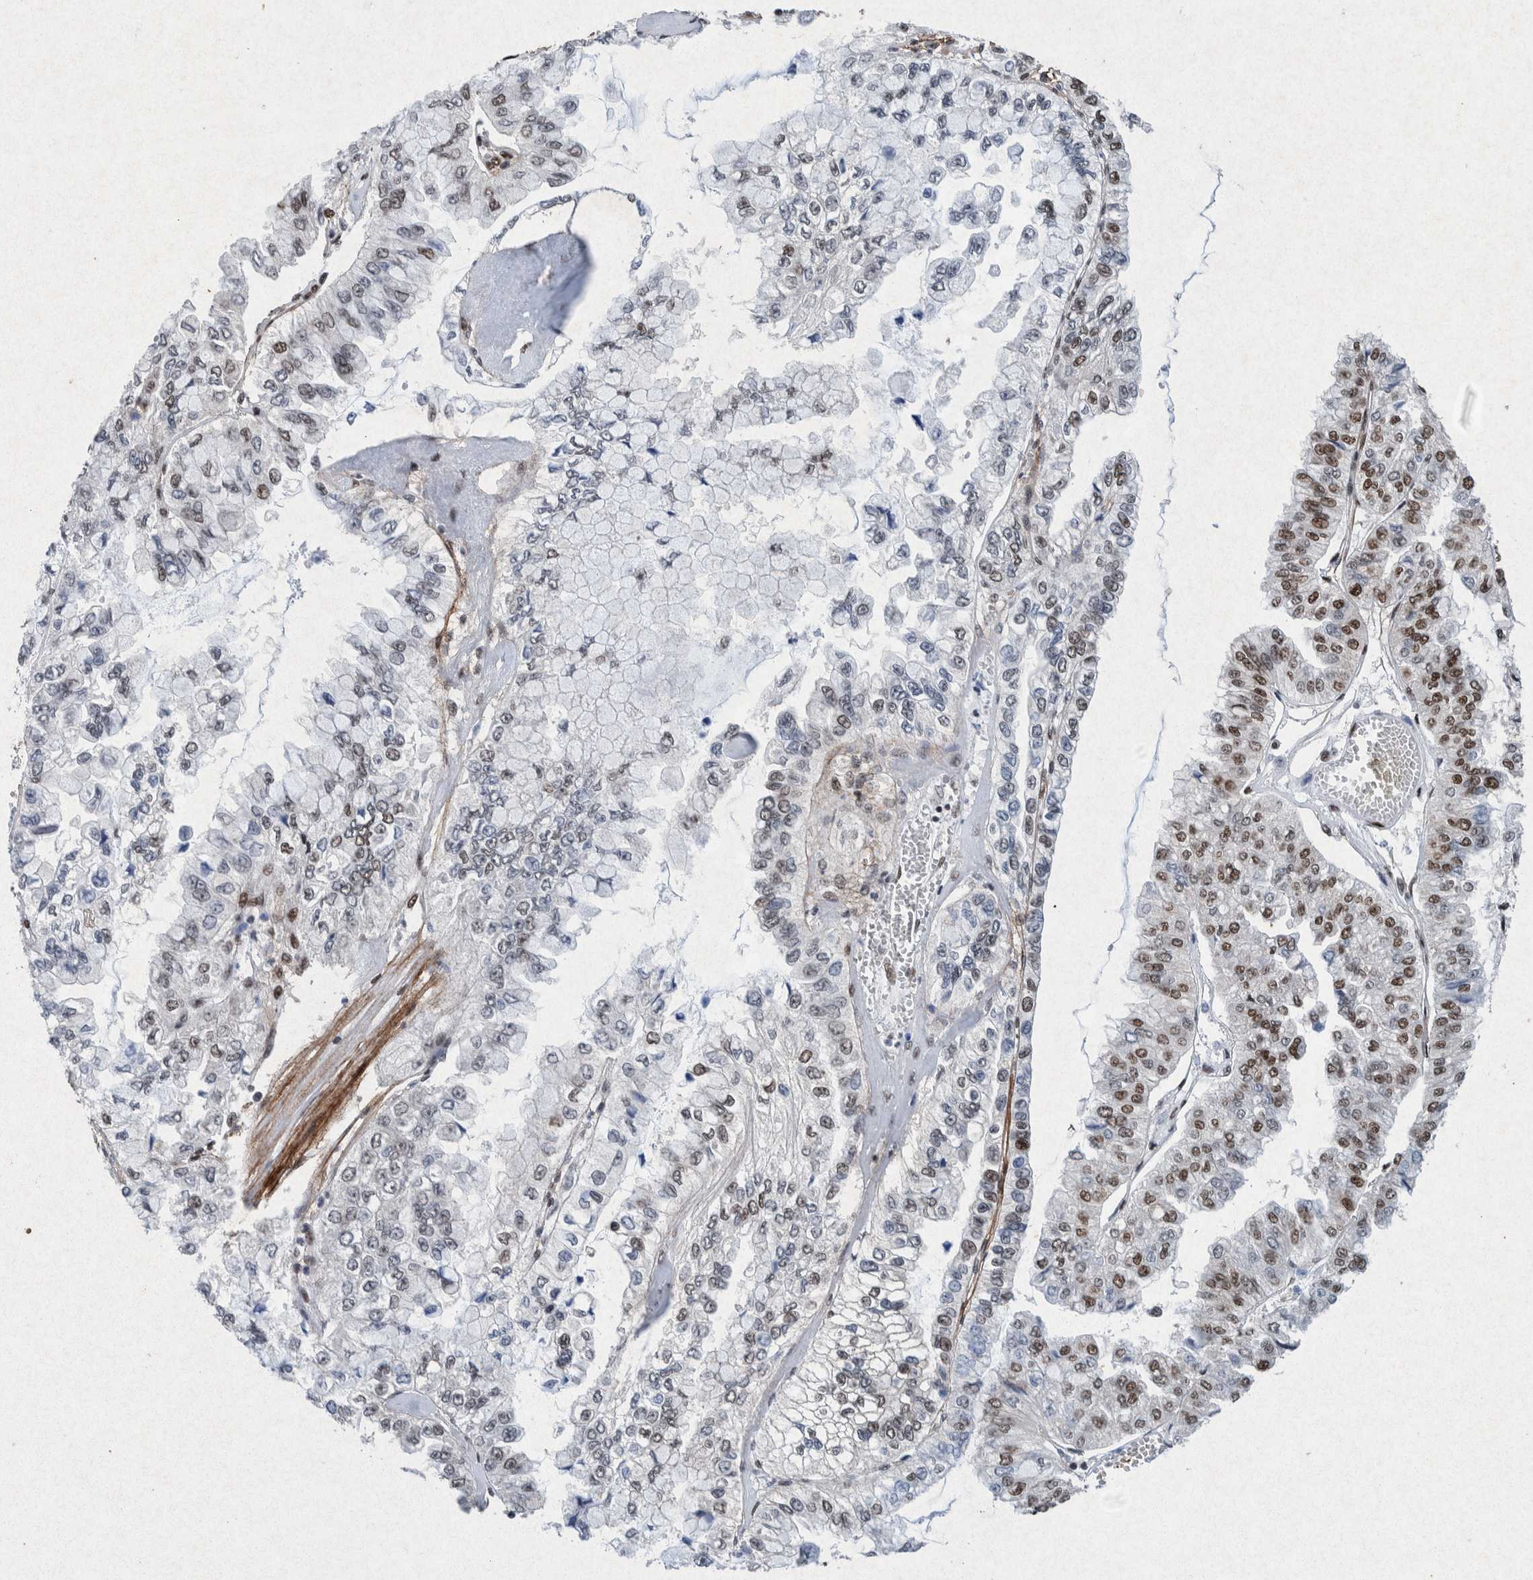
{"staining": {"intensity": "strong", "quantity": "<25%", "location": "nuclear"}, "tissue": "liver cancer", "cell_type": "Tumor cells", "image_type": "cancer", "snomed": [{"axis": "morphology", "description": "Cholangiocarcinoma"}, {"axis": "topography", "description": "Liver"}], "caption": "Brown immunohistochemical staining in human liver cancer (cholangiocarcinoma) exhibits strong nuclear expression in about <25% of tumor cells.", "gene": "TAF10", "patient": {"sex": "female", "age": 79}}